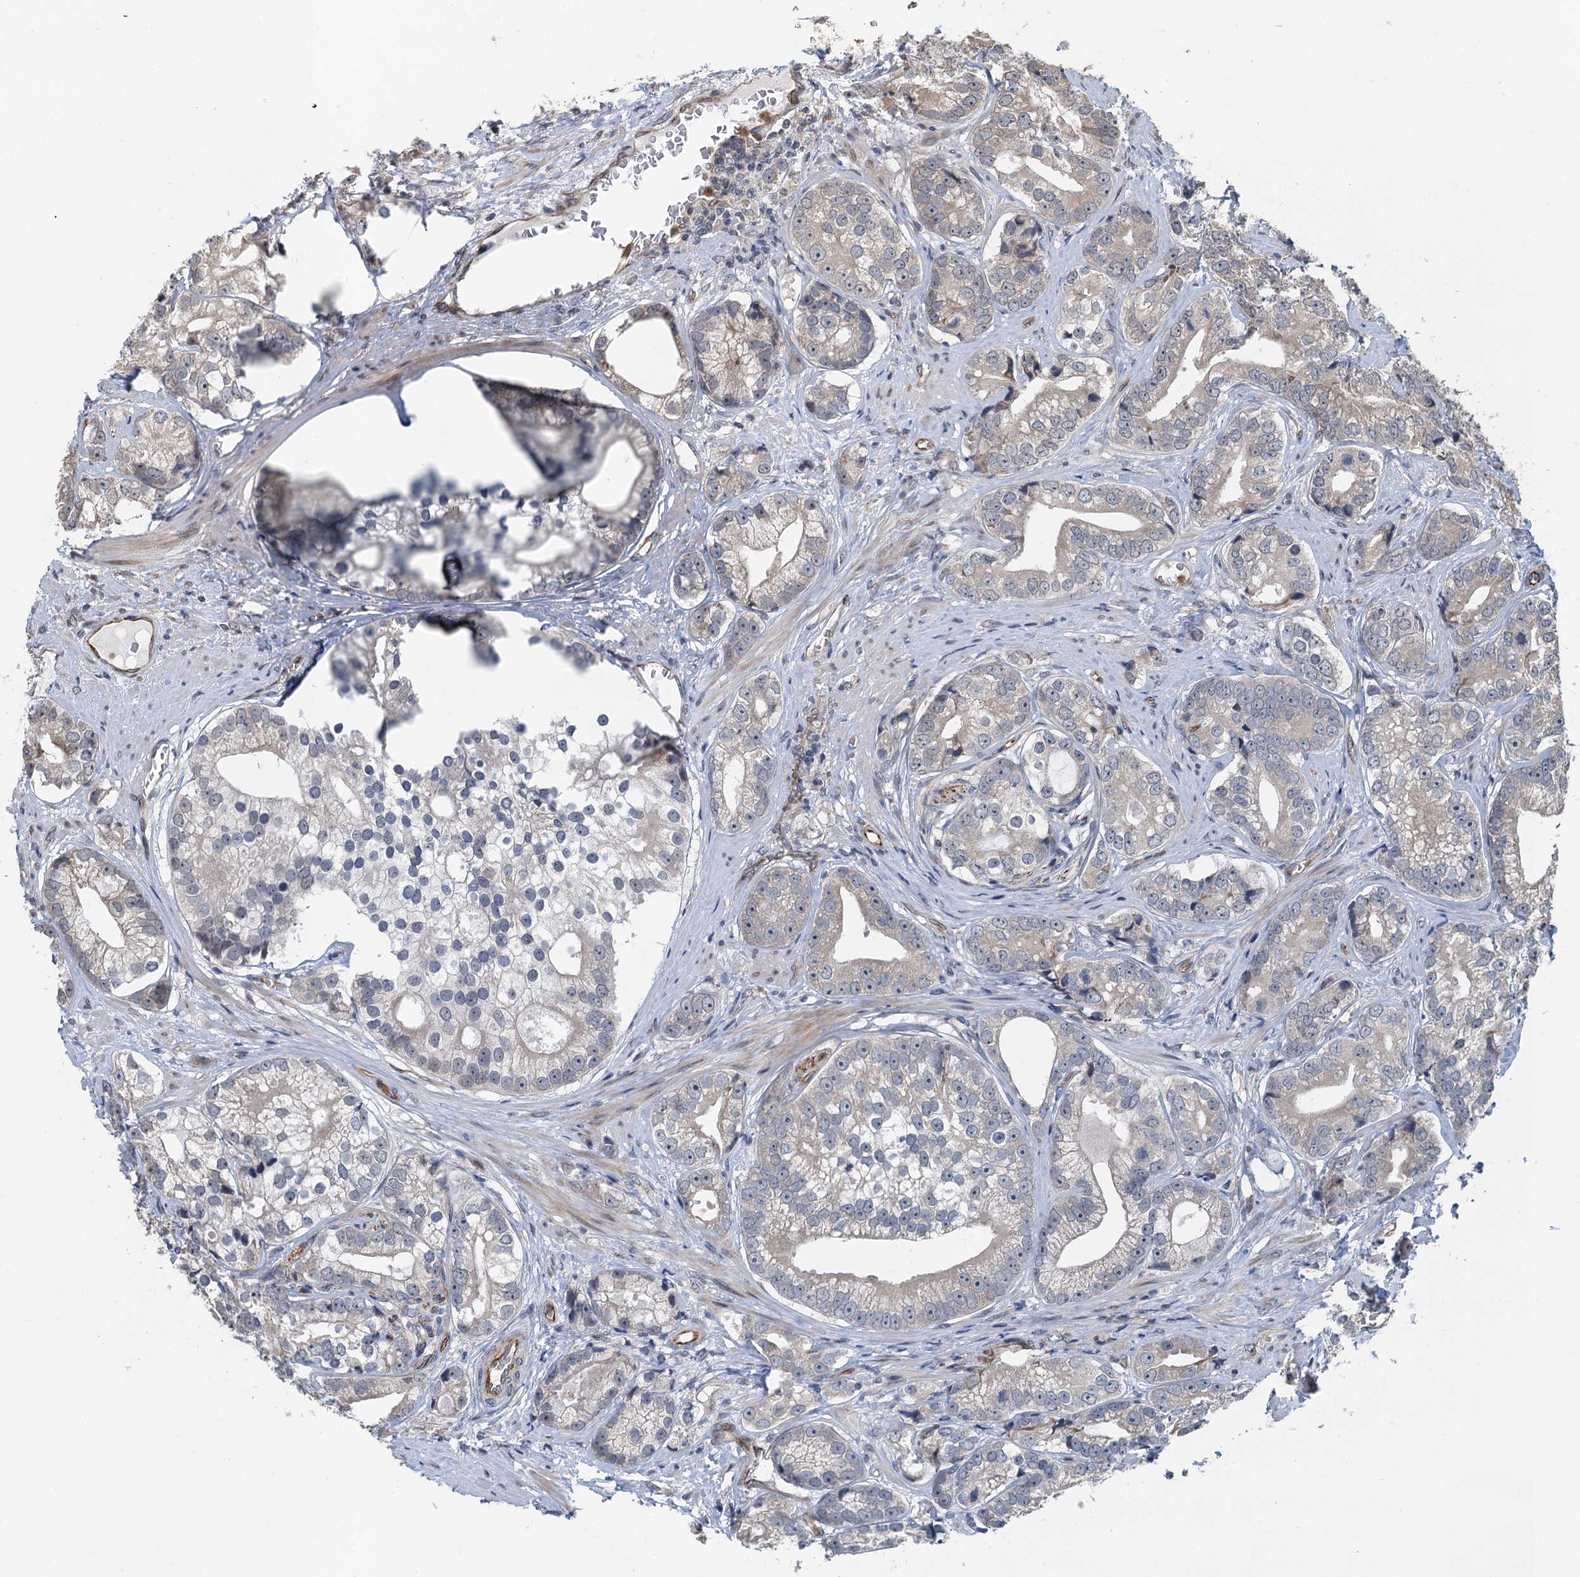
{"staining": {"intensity": "negative", "quantity": "none", "location": "none"}, "tissue": "prostate cancer", "cell_type": "Tumor cells", "image_type": "cancer", "snomed": [{"axis": "morphology", "description": "Adenocarcinoma, High grade"}, {"axis": "topography", "description": "Prostate"}], "caption": "Immunohistochemistry micrograph of human prostate cancer stained for a protein (brown), which shows no expression in tumor cells. (Brightfield microscopy of DAB immunohistochemistry (IHC) at high magnification).", "gene": "WHAMM", "patient": {"sex": "male", "age": 75}}